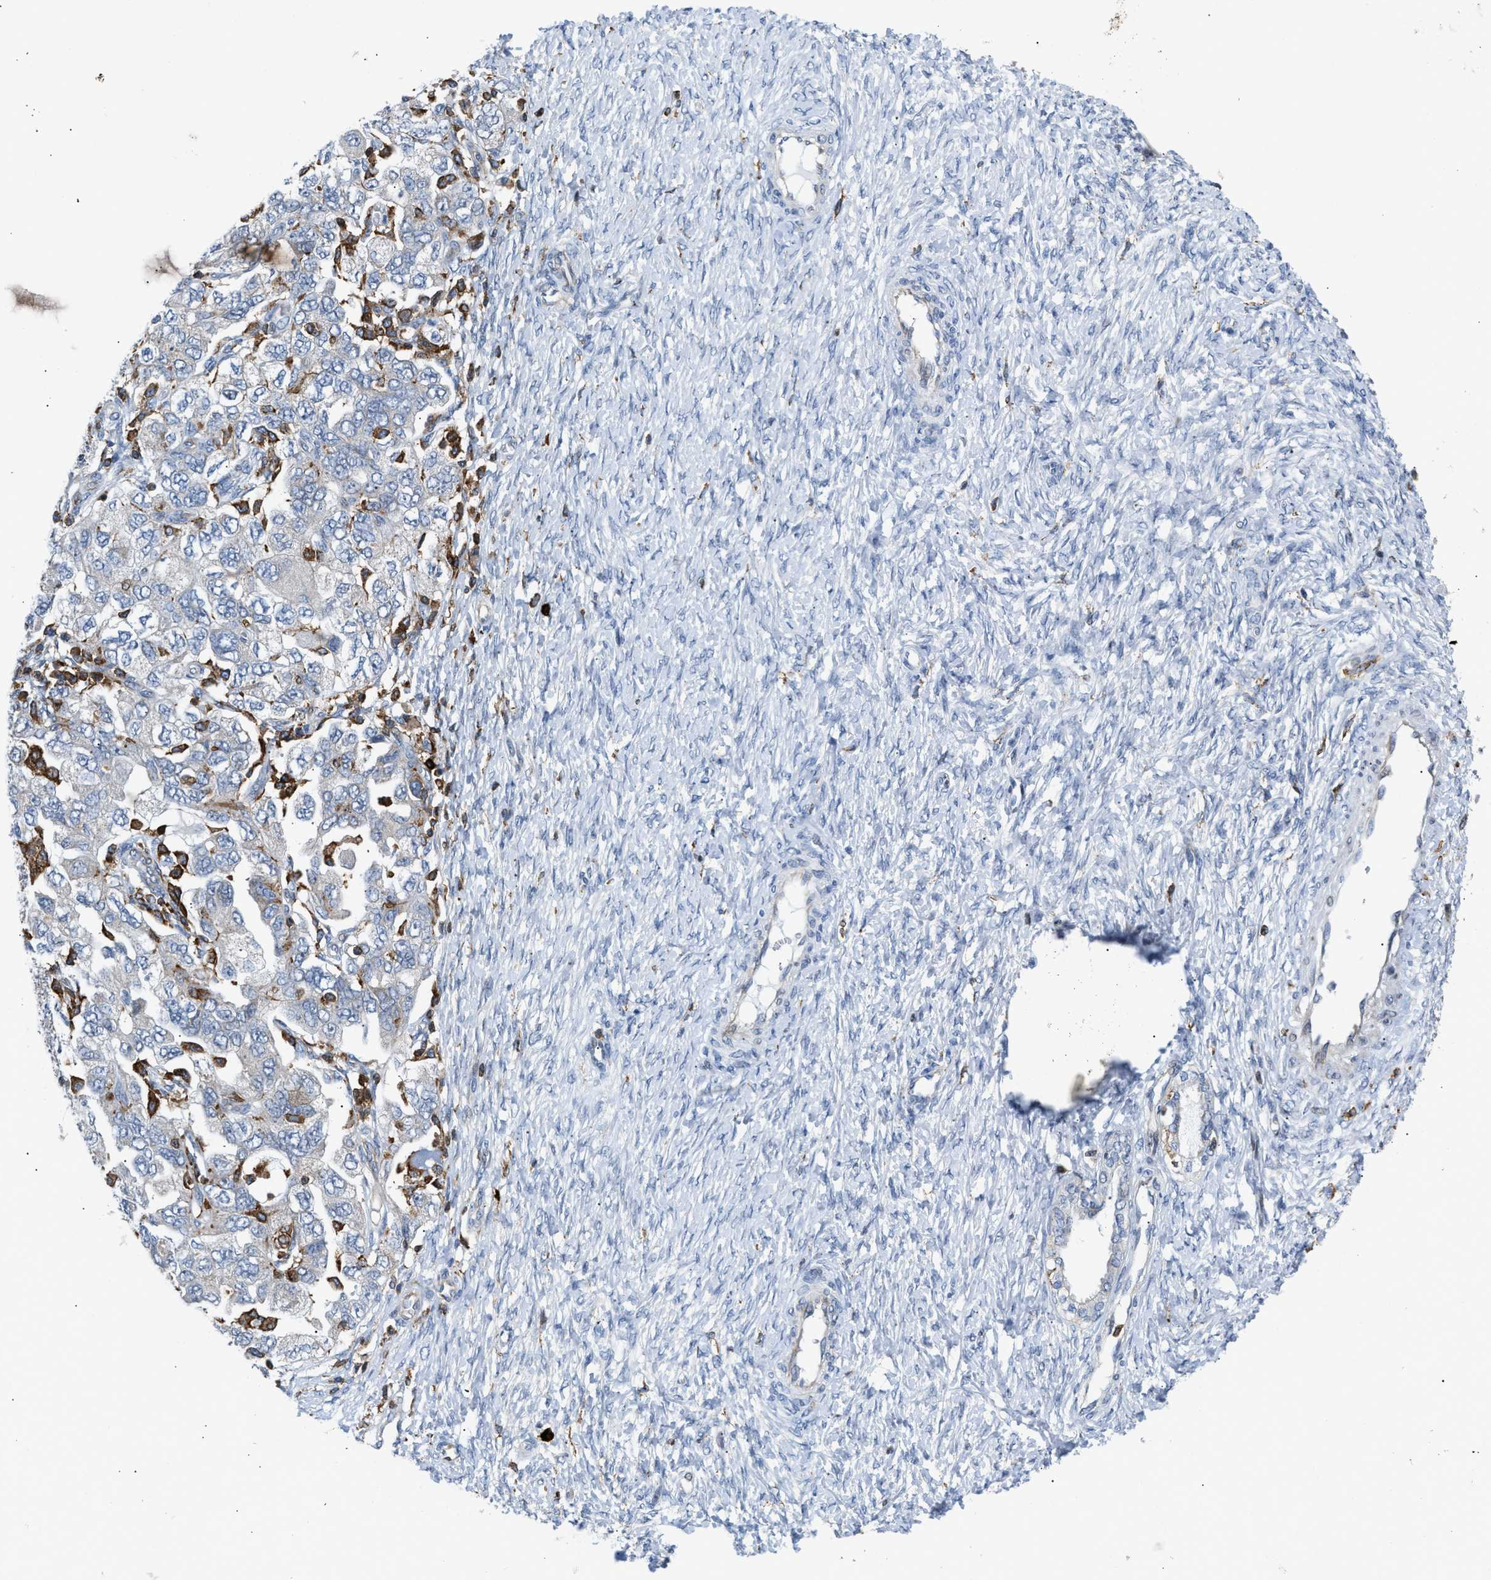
{"staining": {"intensity": "negative", "quantity": "none", "location": "none"}, "tissue": "ovarian cancer", "cell_type": "Tumor cells", "image_type": "cancer", "snomed": [{"axis": "morphology", "description": "Carcinoma, NOS"}, {"axis": "morphology", "description": "Cystadenocarcinoma, serous, NOS"}, {"axis": "topography", "description": "Ovary"}], "caption": "High power microscopy histopathology image of an IHC micrograph of serous cystadenocarcinoma (ovarian), revealing no significant staining in tumor cells. (Stains: DAB immunohistochemistry (IHC) with hematoxylin counter stain, Microscopy: brightfield microscopy at high magnification).", "gene": "ATP9A", "patient": {"sex": "female", "age": 69}}